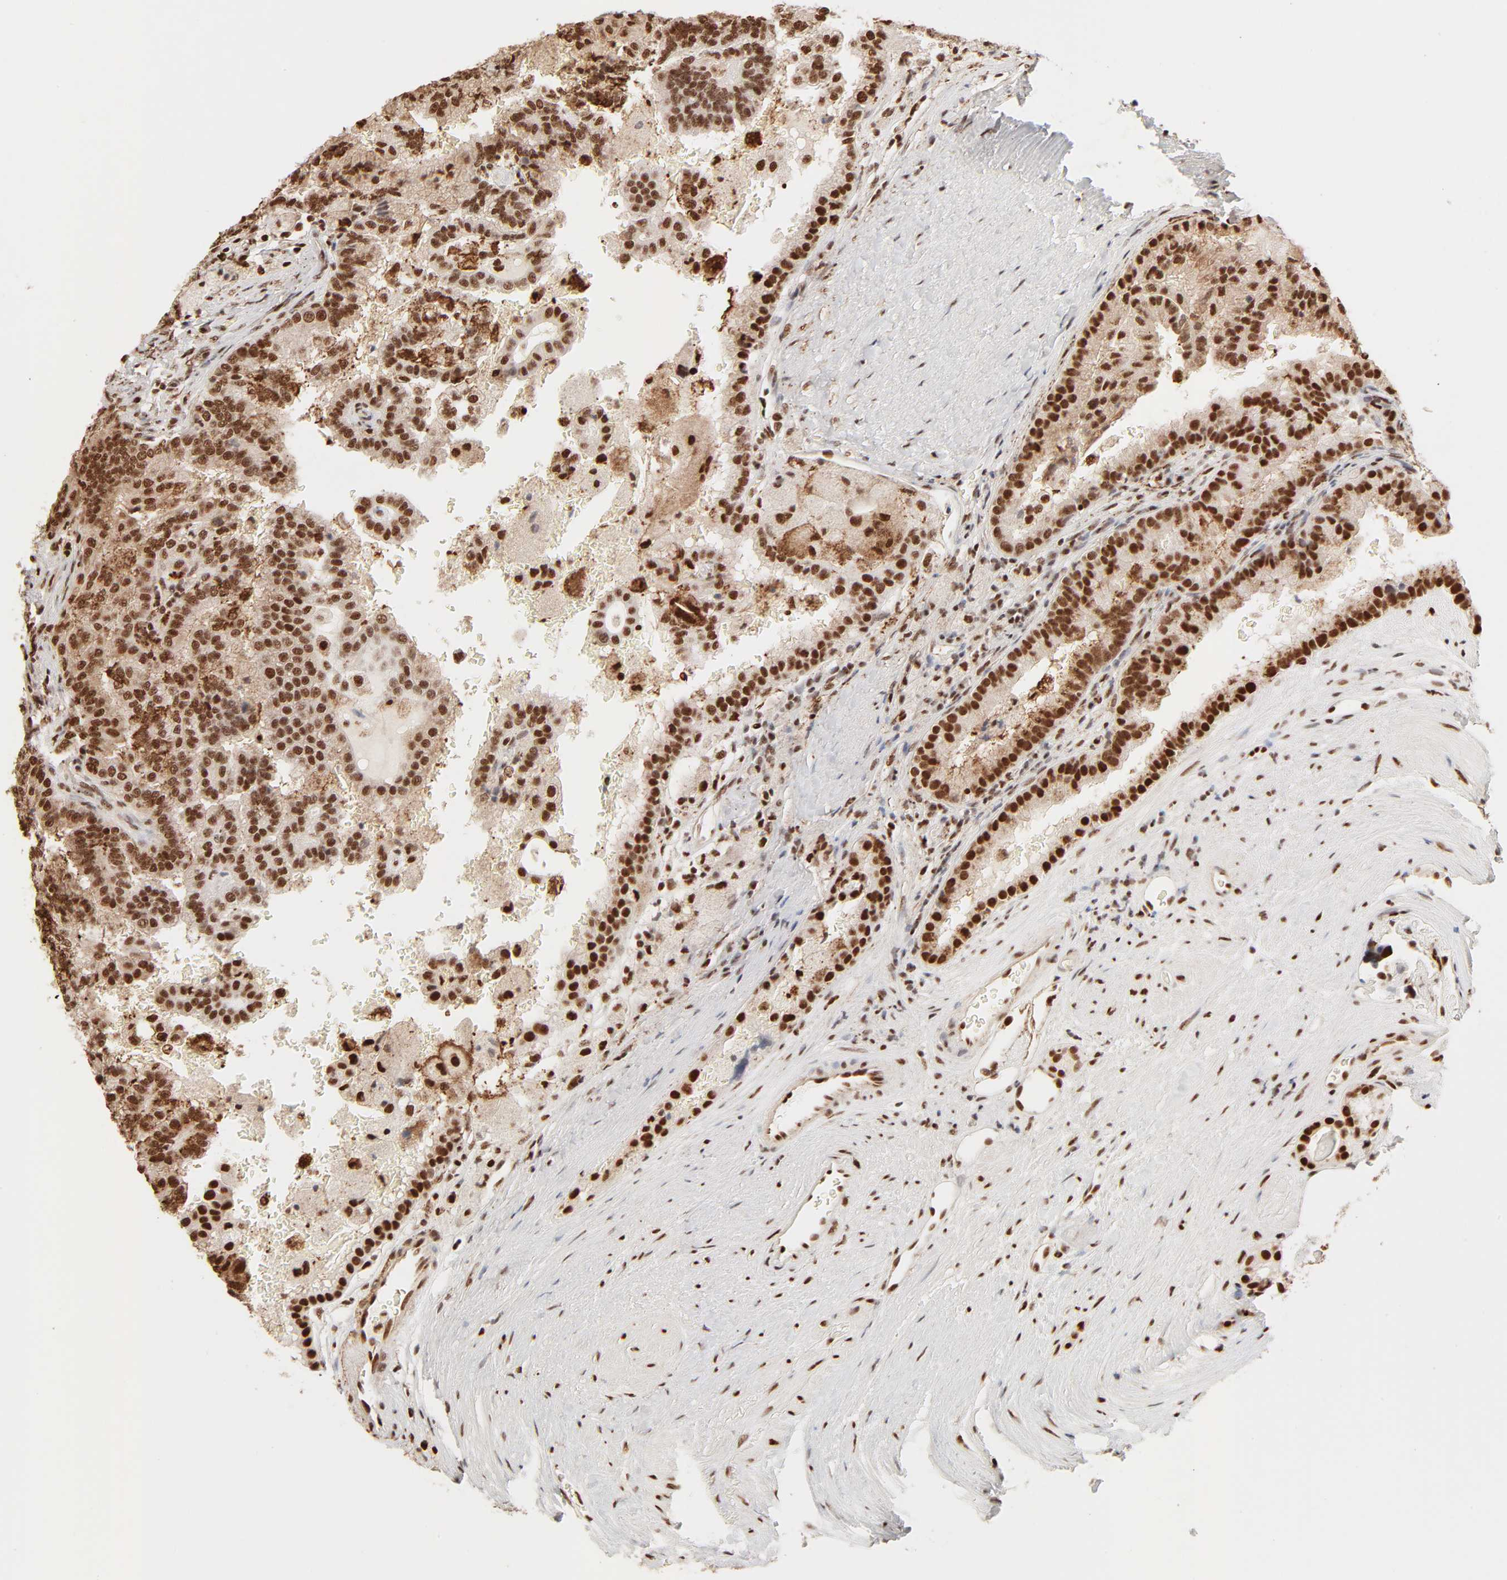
{"staining": {"intensity": "strong", "quantity": ">75%", "location": "cytoplasmic/membranous,nuclear"}, "tissue": "renal cancer", "cell_type": "Tumor cells", "image_type": "cancer", "snomed": [{"axis": "morphology", "description": "Adenocarcinoma, NOS"}, {"axis": "topography", "description": "Kidney"}], "caption": "The image reveals immunohistochemical staining of renal cancer. There is strong cytoplasmic/membranous and nuclear positivity is present in about >75% of tumor cells.", "gene": "FAM50A", "patient": {"sex": "male", "age": 61}}